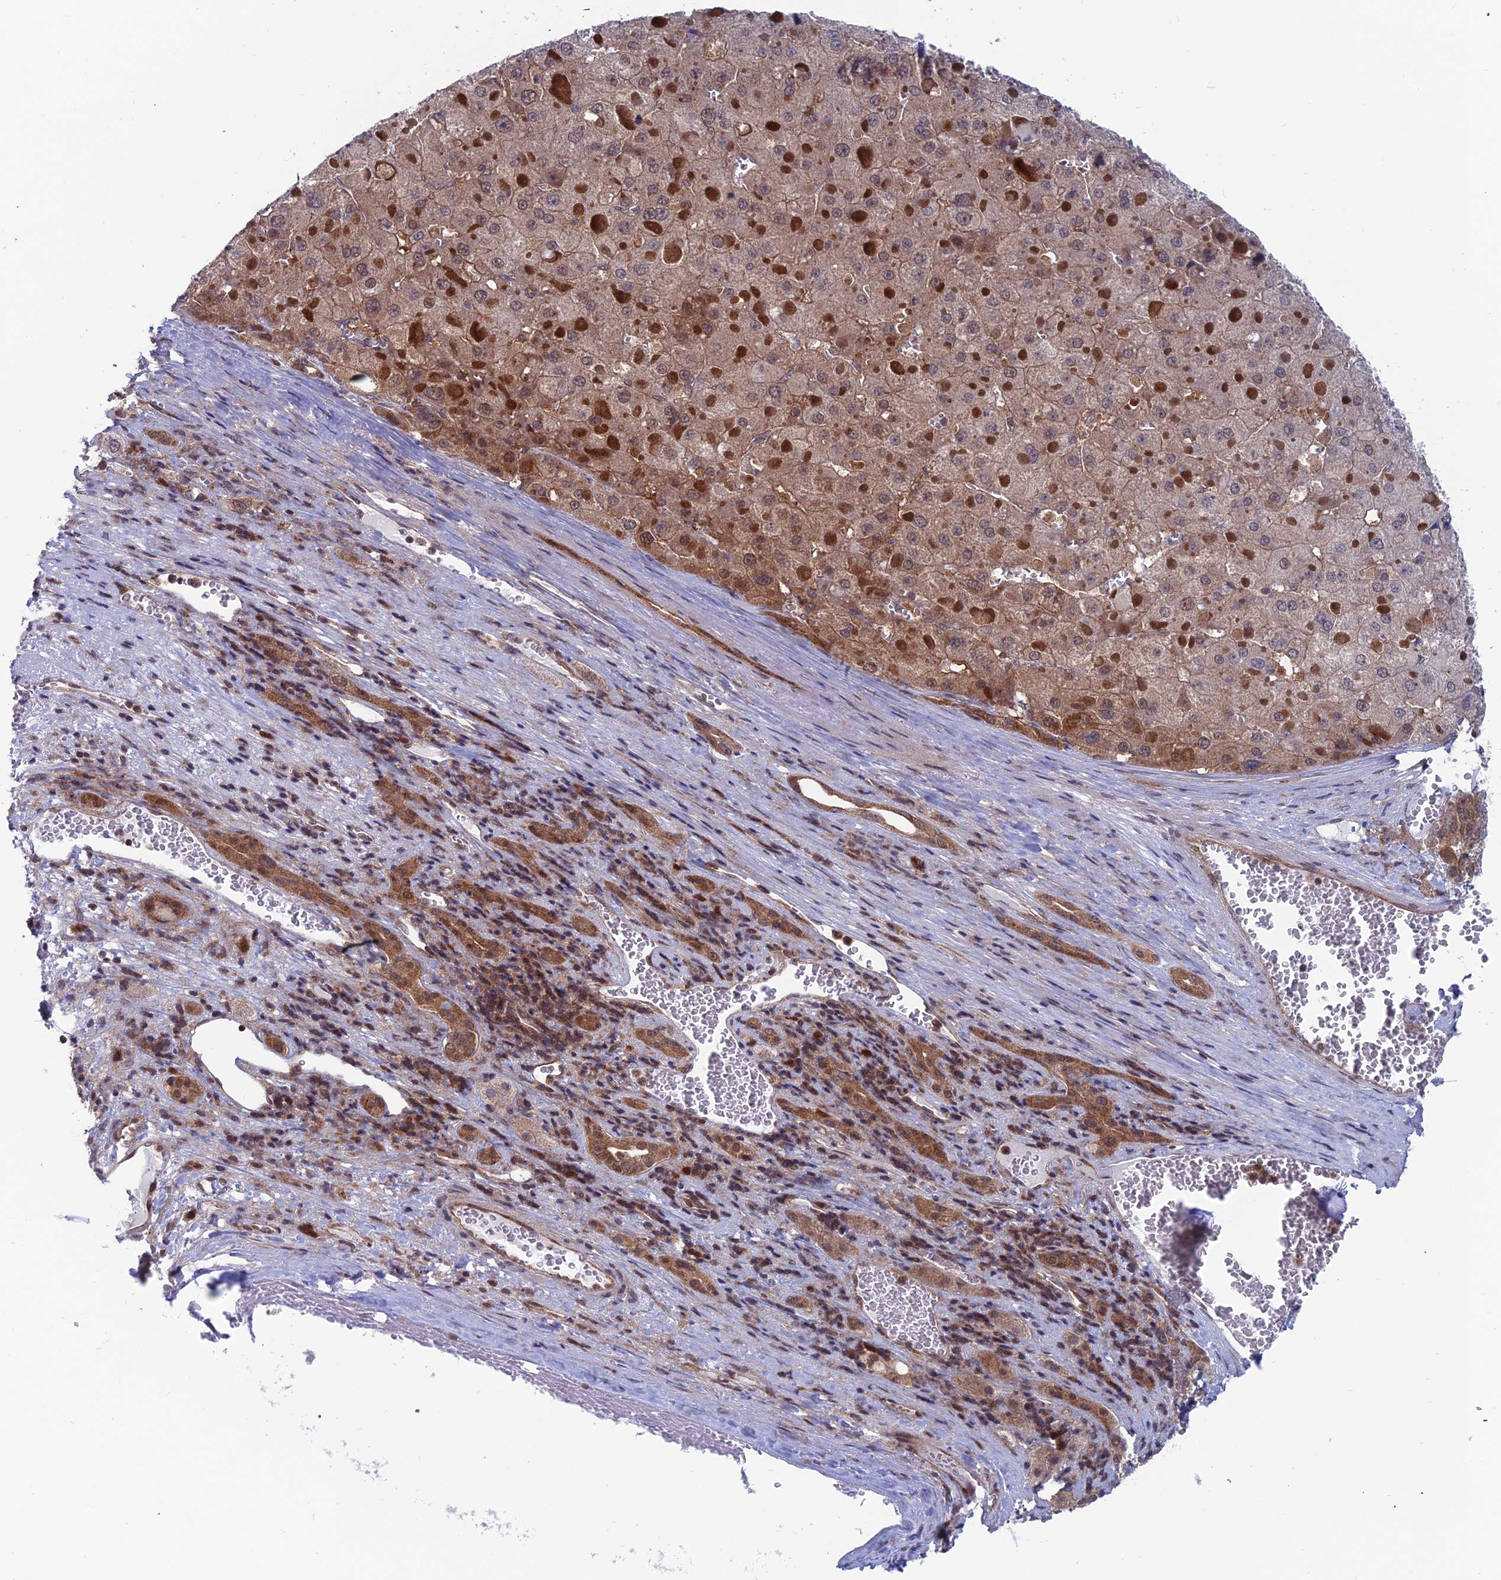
{"staining": {"intensity": "moderate", "quantity": ">75%", "location": "cytoplasmic/membranous,nuclear"}, "tissue": "liver cancer", "cell_type": "Tumor cells", "image_type": "cancer", "snomed": [{"axis": "morphology", "description": "Carcinoma, Hepatocellular, NOS"}, {"axis": "topography", "description": "Liver"}], "caption": "Moderate cytoplasmic/membranous and nuclear positivity for a protein is seen in approximately >75% of tumor cells of liver cancer (hepatocellular carcinoma) using immunohistochemistry (IHC).", "gene": "IGBP1", "patient": {"sex": "female", "age": 73}}